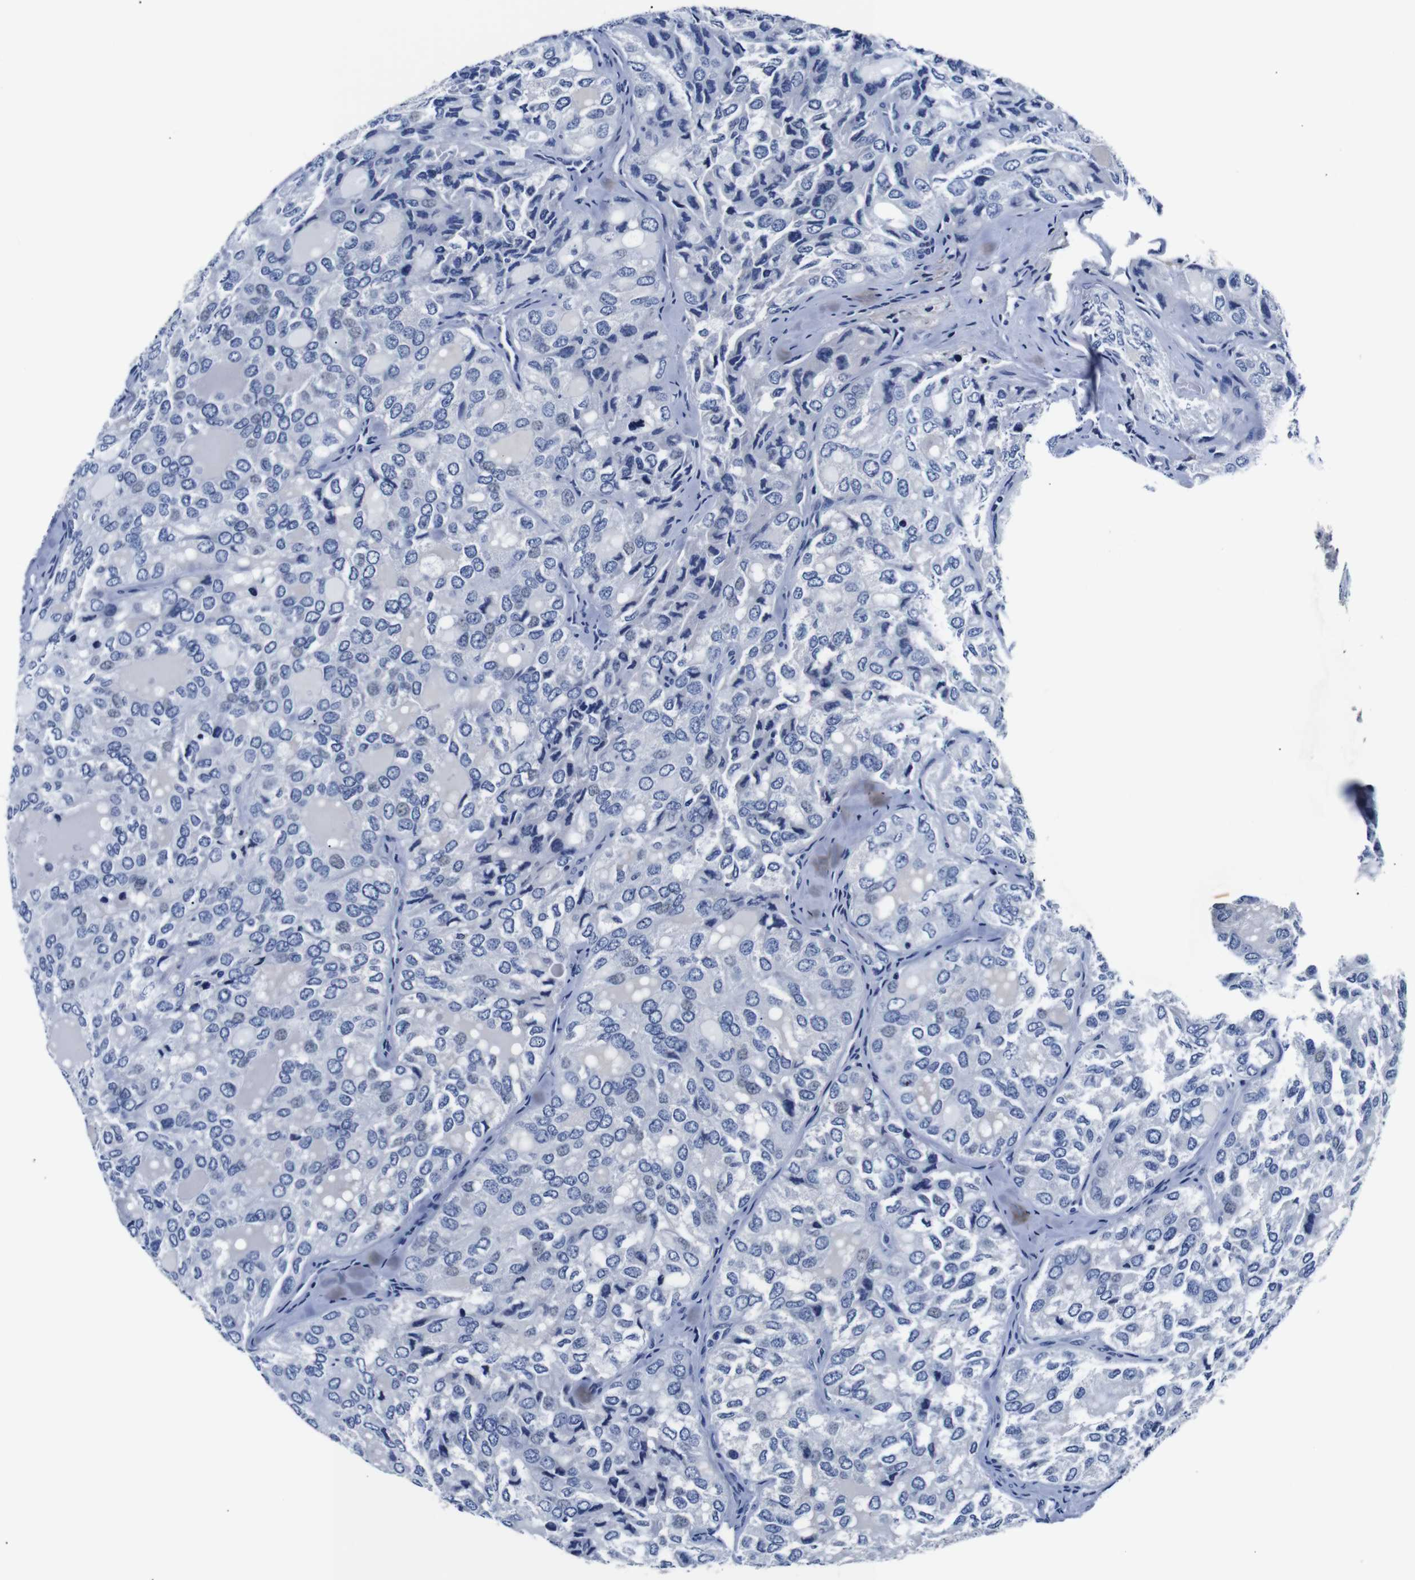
{"staining": {"intensity": "negative", "quantity": "none", "location": "none"}, "tissue": "thyroid cancer", "cell_type": "Tumor cells", "image_type": "cancer", "snomed": [{"axis": "morphology", "description": "Follicular adenoma carcinoma, NOS"}, {"axis": "topography", "description": "Thyroid gland"}], "caption": "IHC image of human thyroid cancer (follicular adenoma carcinoma) stained for a protein (brown), which reveals no staining in tumor cells.", "gene": "GAP43", "patient": {"sex": "male", "age": 75}}